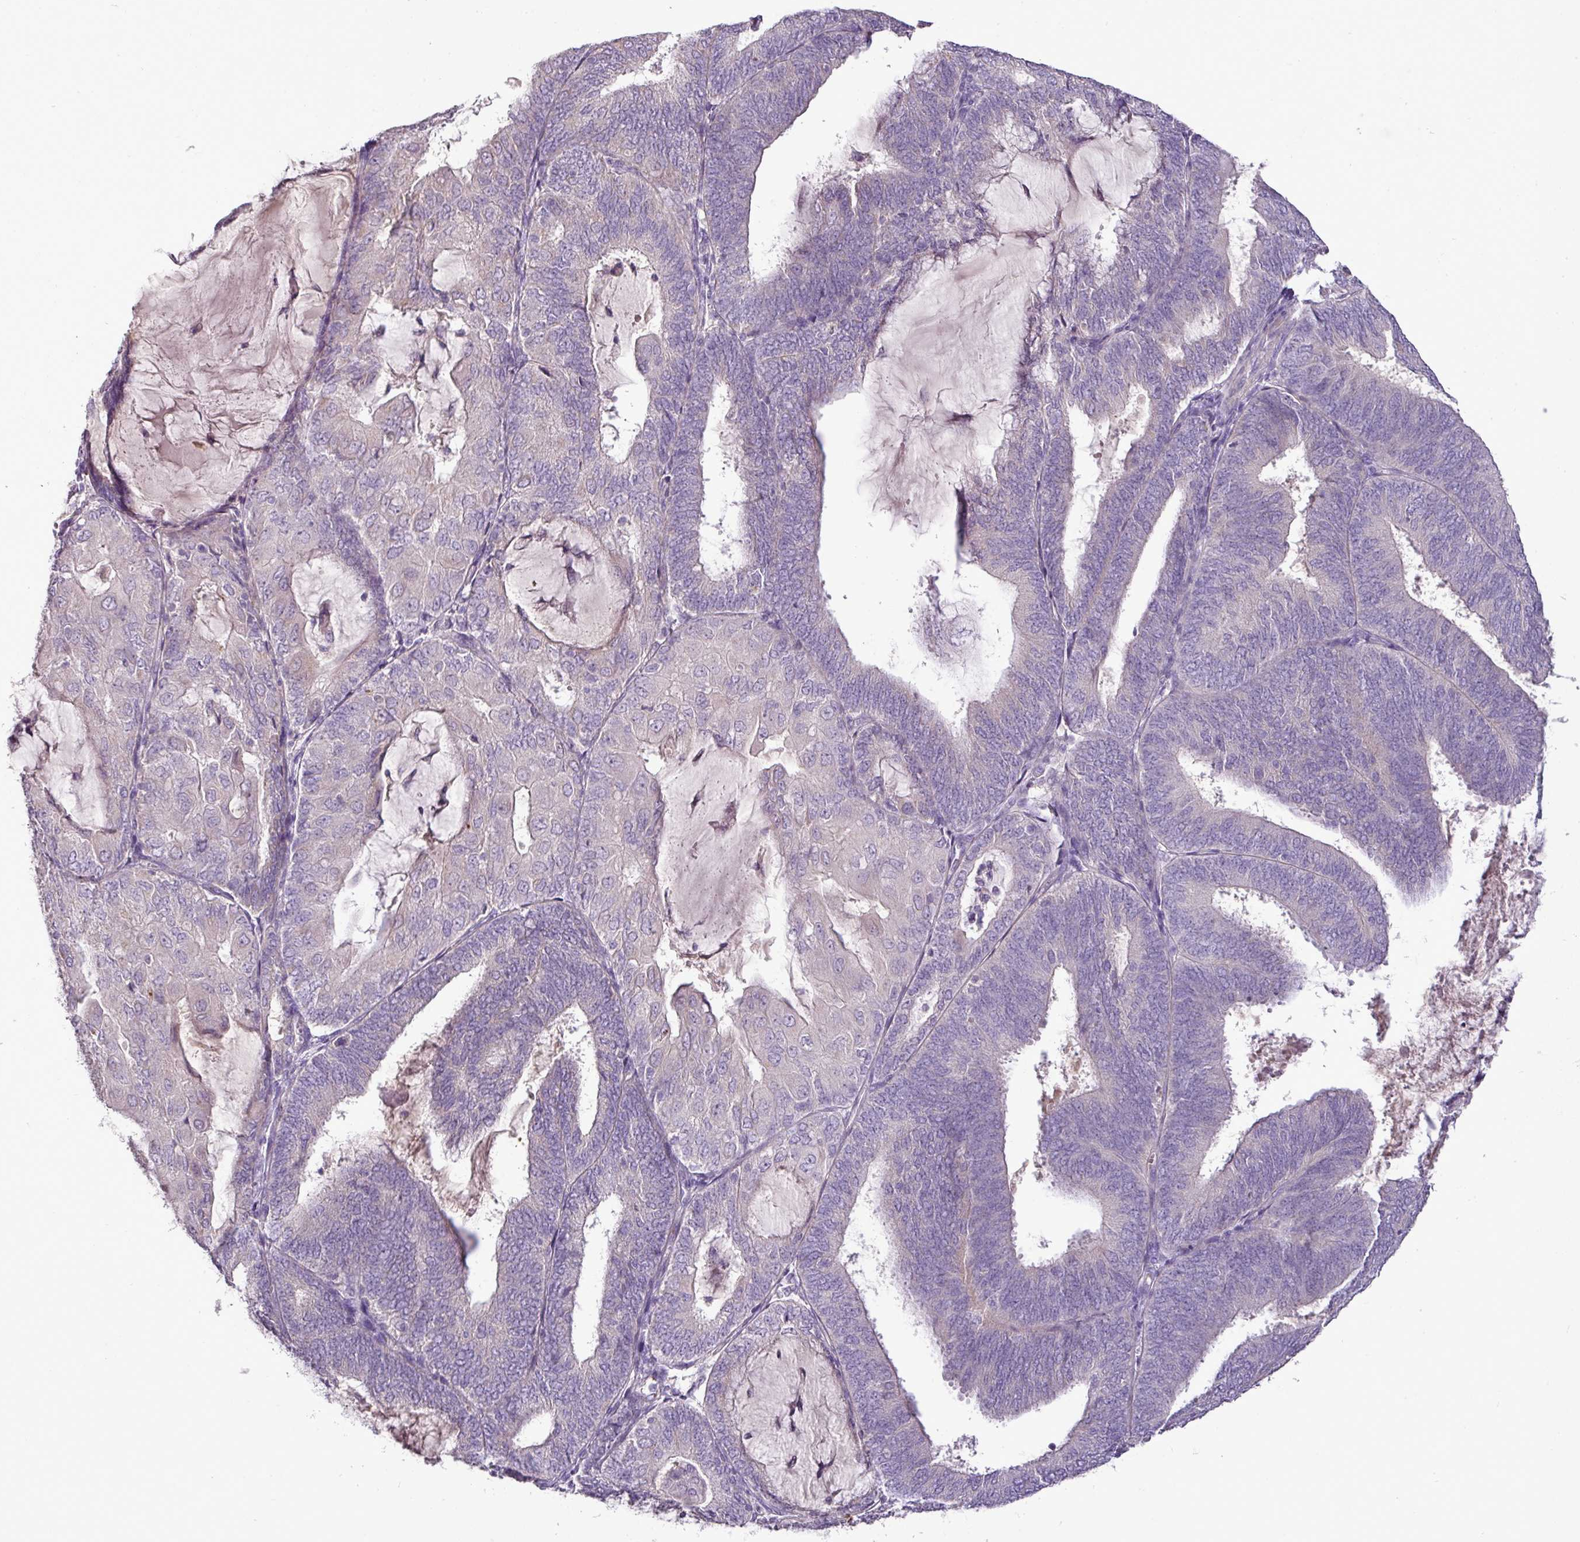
{"staining": {"intensity": "negative", "quantity": "none", "location": "none"}, "tissue": "endometrial cancer", "cell_type": "Tumor cells", "image_type": "cancer", "snomed": [{"axis": "morphology", "description": "Adenocarcinoma, NOS"}, {"axis": "topography", "description": "Endometrium"}], "caption": "This is a photomicrograph of immunohistochemistry staining of adenocarcinoma (endometrial), which shows no staining in tumor cells. (Stains: DAB immunohistochemistry (IHC) with hematoxylin counter stain, Microscopy: brightfield microscopy at high magnification).", "gene": "BRINP2", "patient": {"sex": "female", "age": 81}}